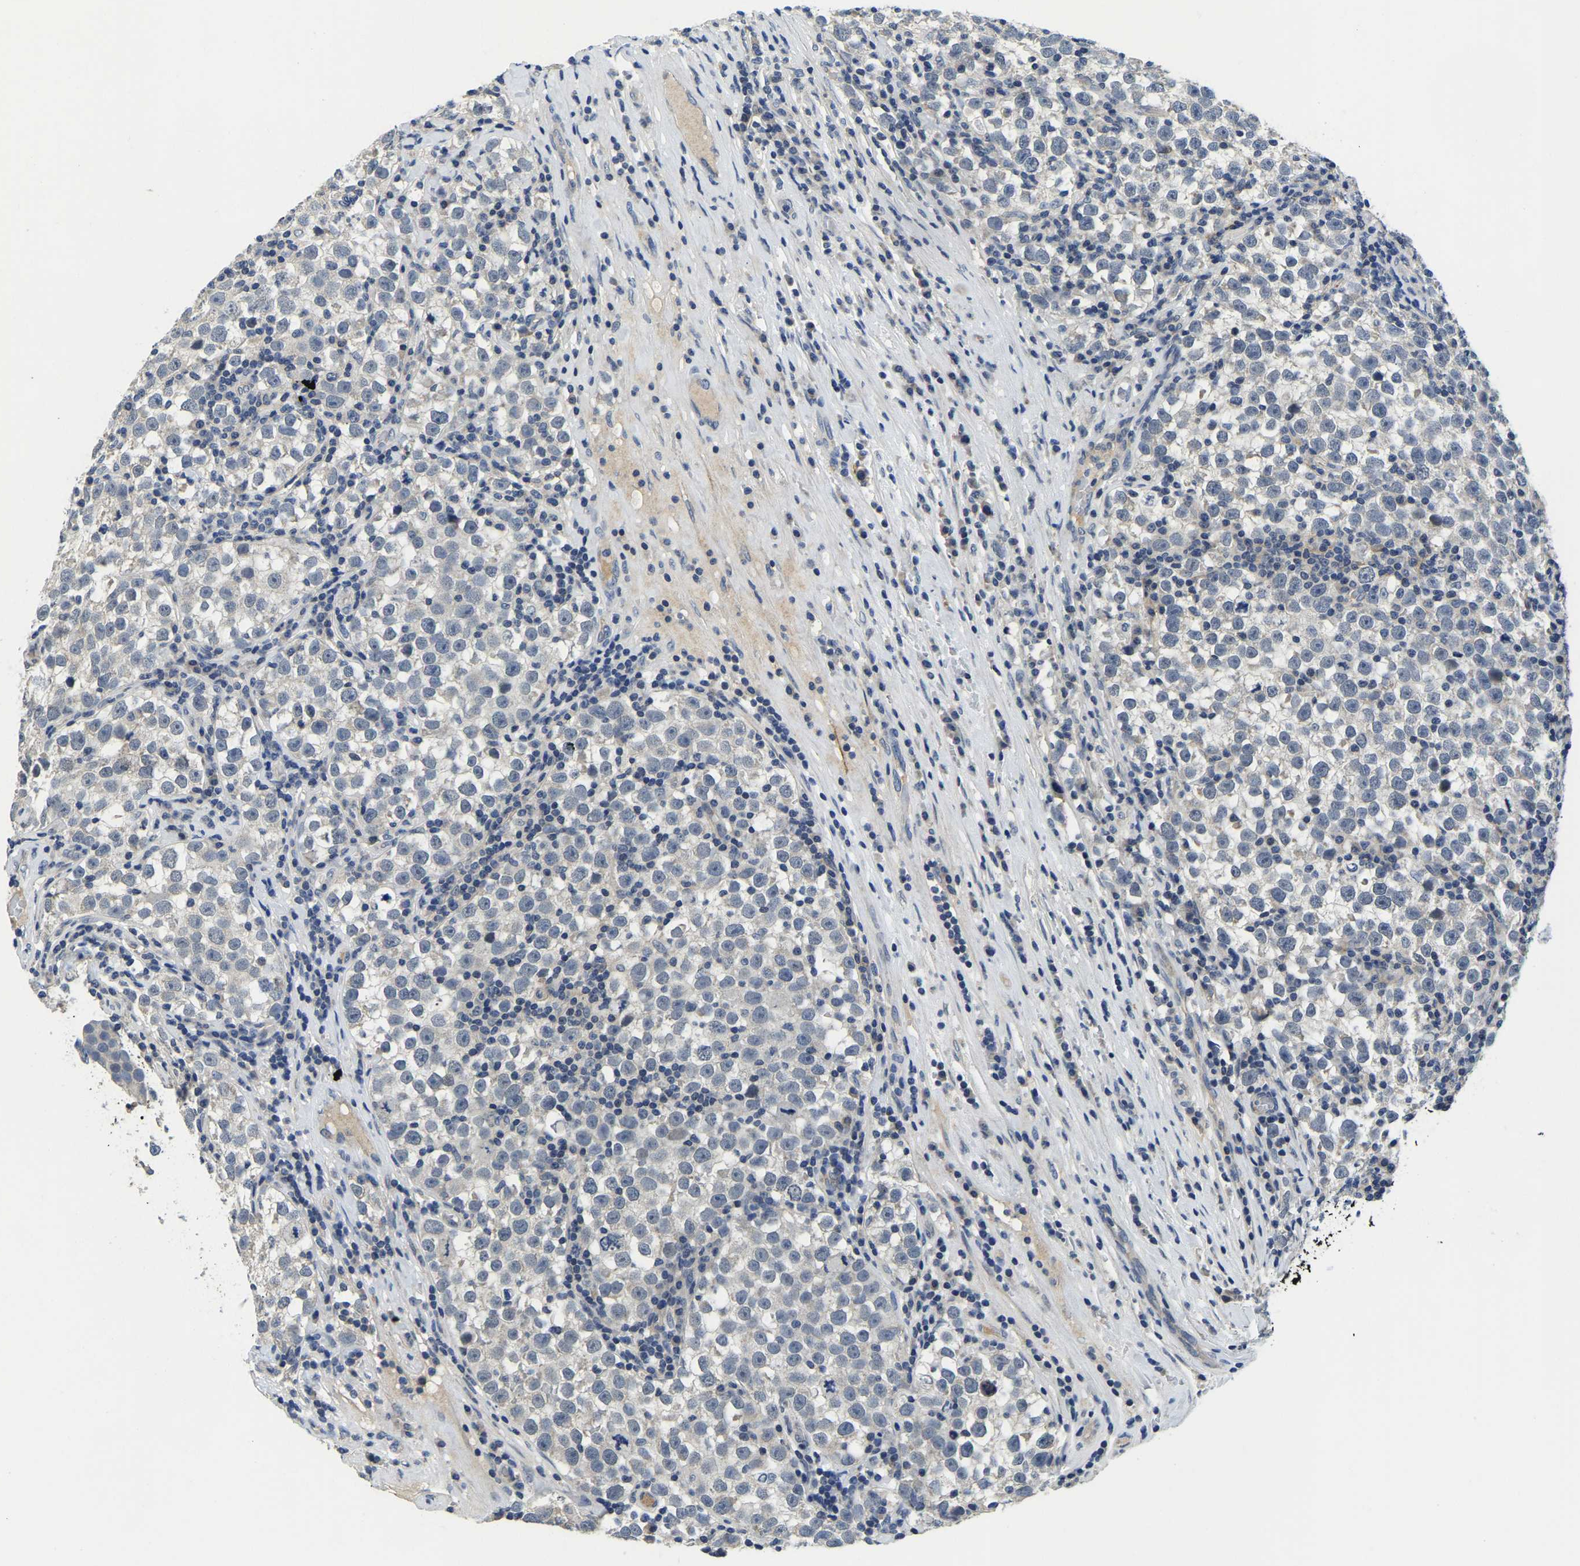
{"staining": {"intensity": "negative", "quantity": "none", "location": "none"}, "tissue": "testis cancer", "cell_type": "Tumor cells", "image_type": "cancer", "snomed": [{"axis": "morphology", "description": "Normal tissue, NOS"}, {"axis": "morphology", "description": "Seminoma, NOS"}, {"axis": "topography", "description": "Testis"}], "caption": "High magnification brightfield microscopy of testis cancer stained with DAB (3,3'-diaminobenzidine) (brown) and counterstained with hematoxylin (blue): tumor cells show no significant staining.", "gene": "ITGA2", "patient": {"sex": "male", "age": 43}}